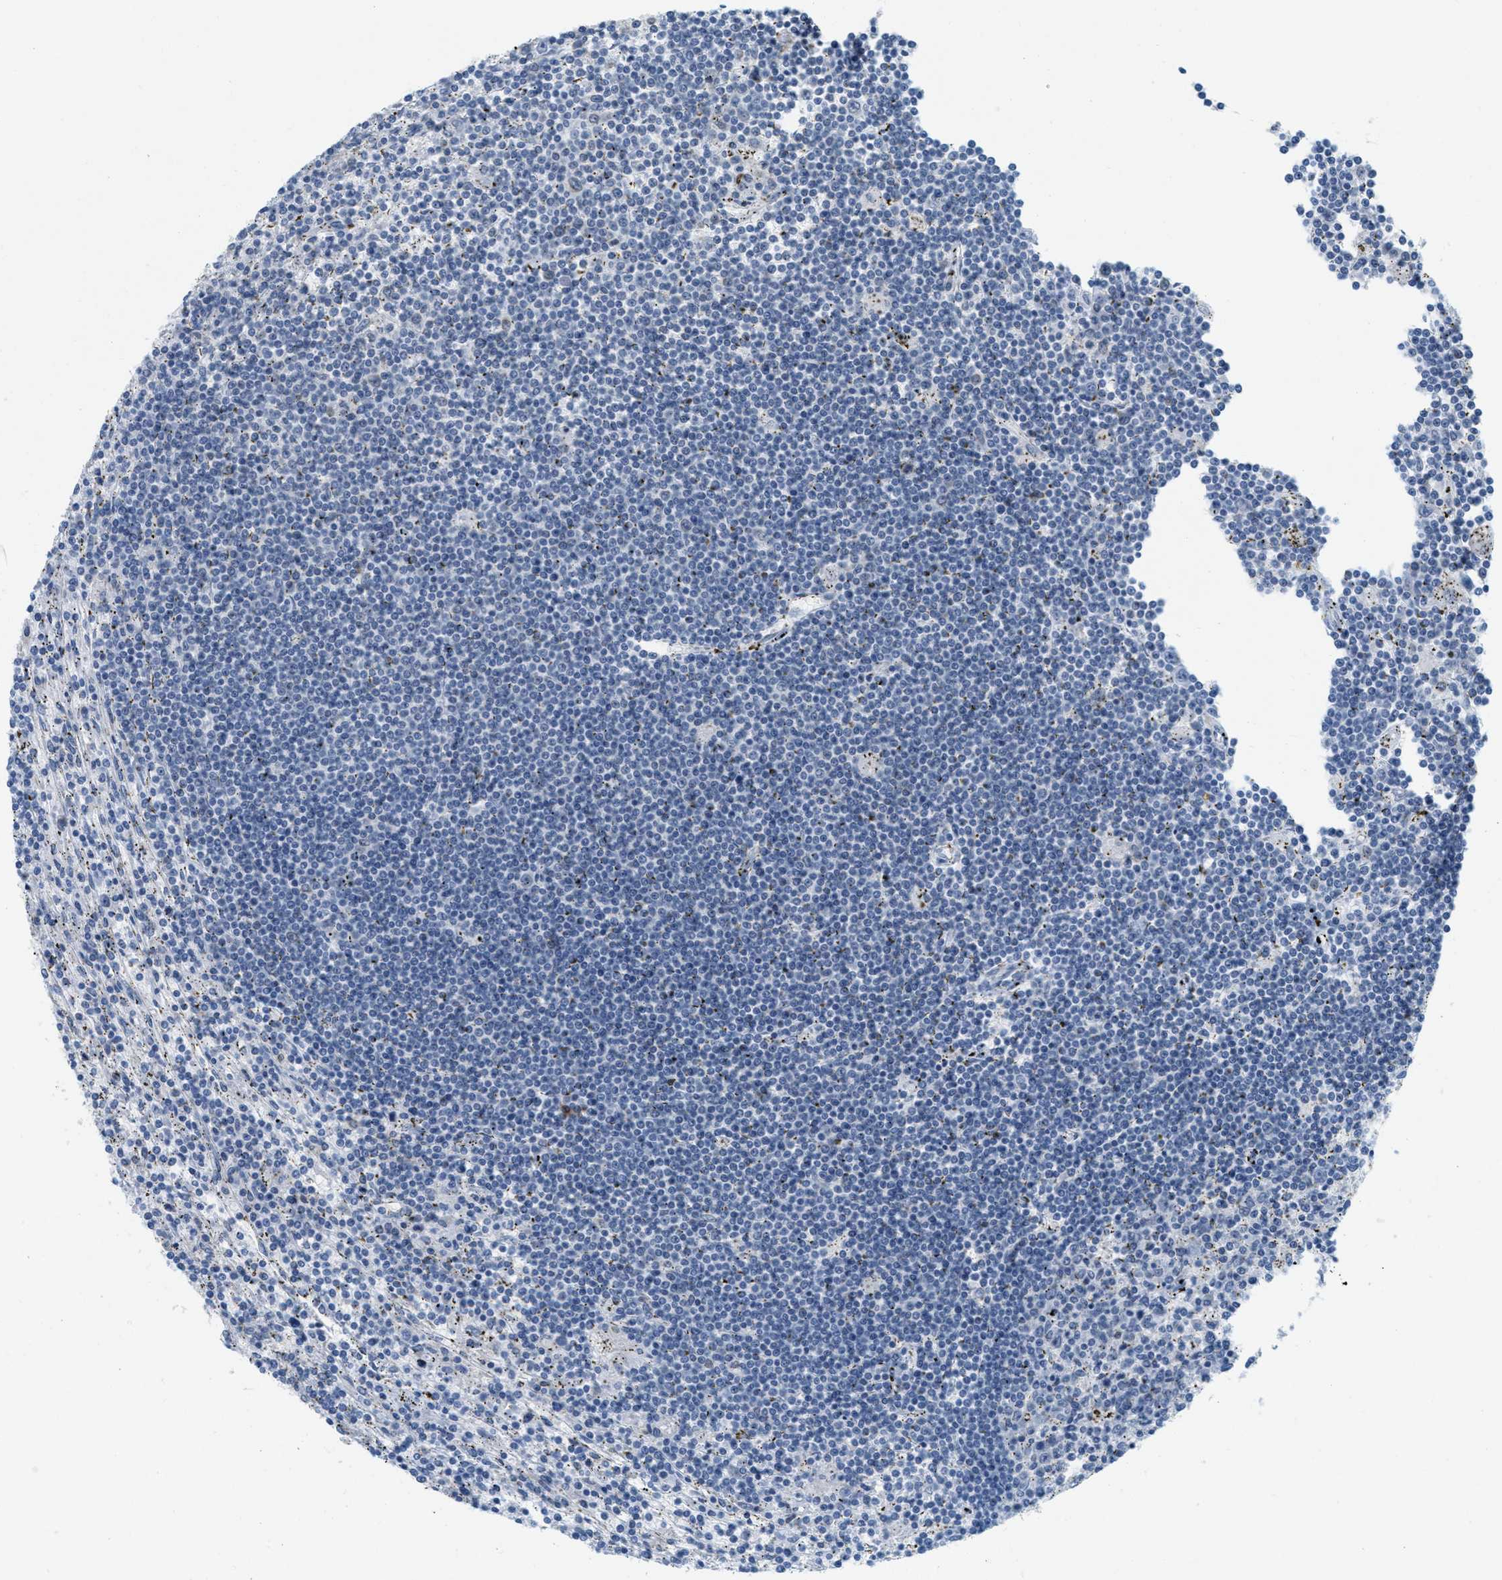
{"staining": {"intensity": "negative", "quantity": "none", "location": "none"}, "tissue": "lymphoma", "cell_type": "Tumor cells", "image_type": "cancer", "snomed": [{"axis": "morphology", "description": "Malignant lymphoma, non-Hodgkin's type, Low grade"}, {"axis": "topography", "description": "Spleen"}], "caption": "Immunohistochemical staining of lymphoma reveals no significant expression in tumor cells.", "gene": "TEX264", "patient": {"sex": "male", "age": 76}}